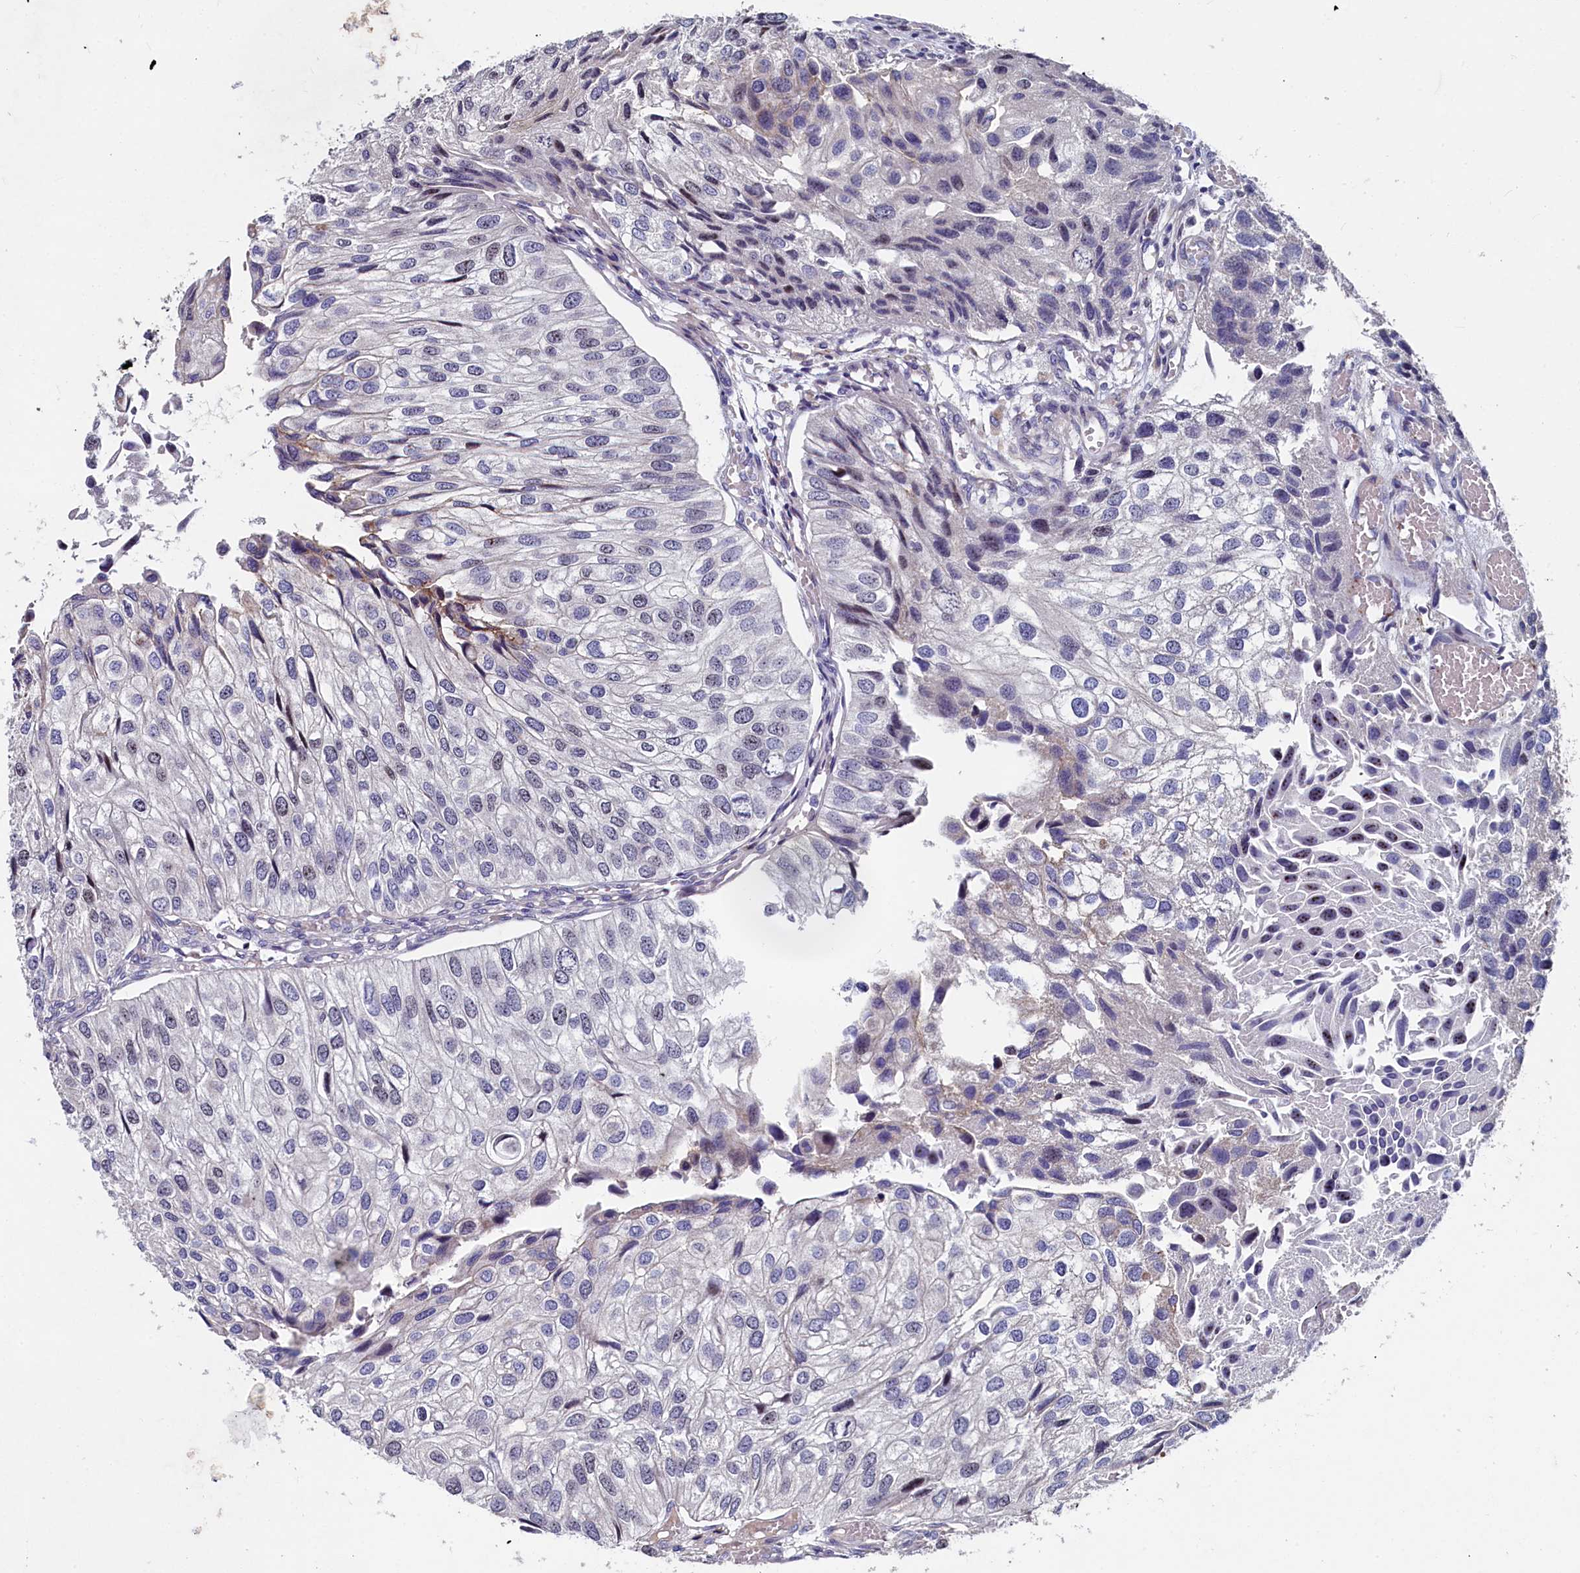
{"staining": {"intensity": "weak", "quantity": "<25%", "location": "nuclear"}, "tissue": "urothelial cancer", "cell_type": "Tumor cells", "image_type": "cancer", "snomed": [{"axis": "morphology", "description": "Urothelial carcinoma, Low grade"}, {"axis": "topography", "description": "Urinary bladder"}], "caption": "IHC of urothelial cancer demonstrates no expression in tumor cells. (Brightfield microscopy of DAB (3,3'-diaminobenzidine) immunohistochemistry at high magnification).", "gene": "ASXL3", "patient": {"sex": "female", "age": 89}}